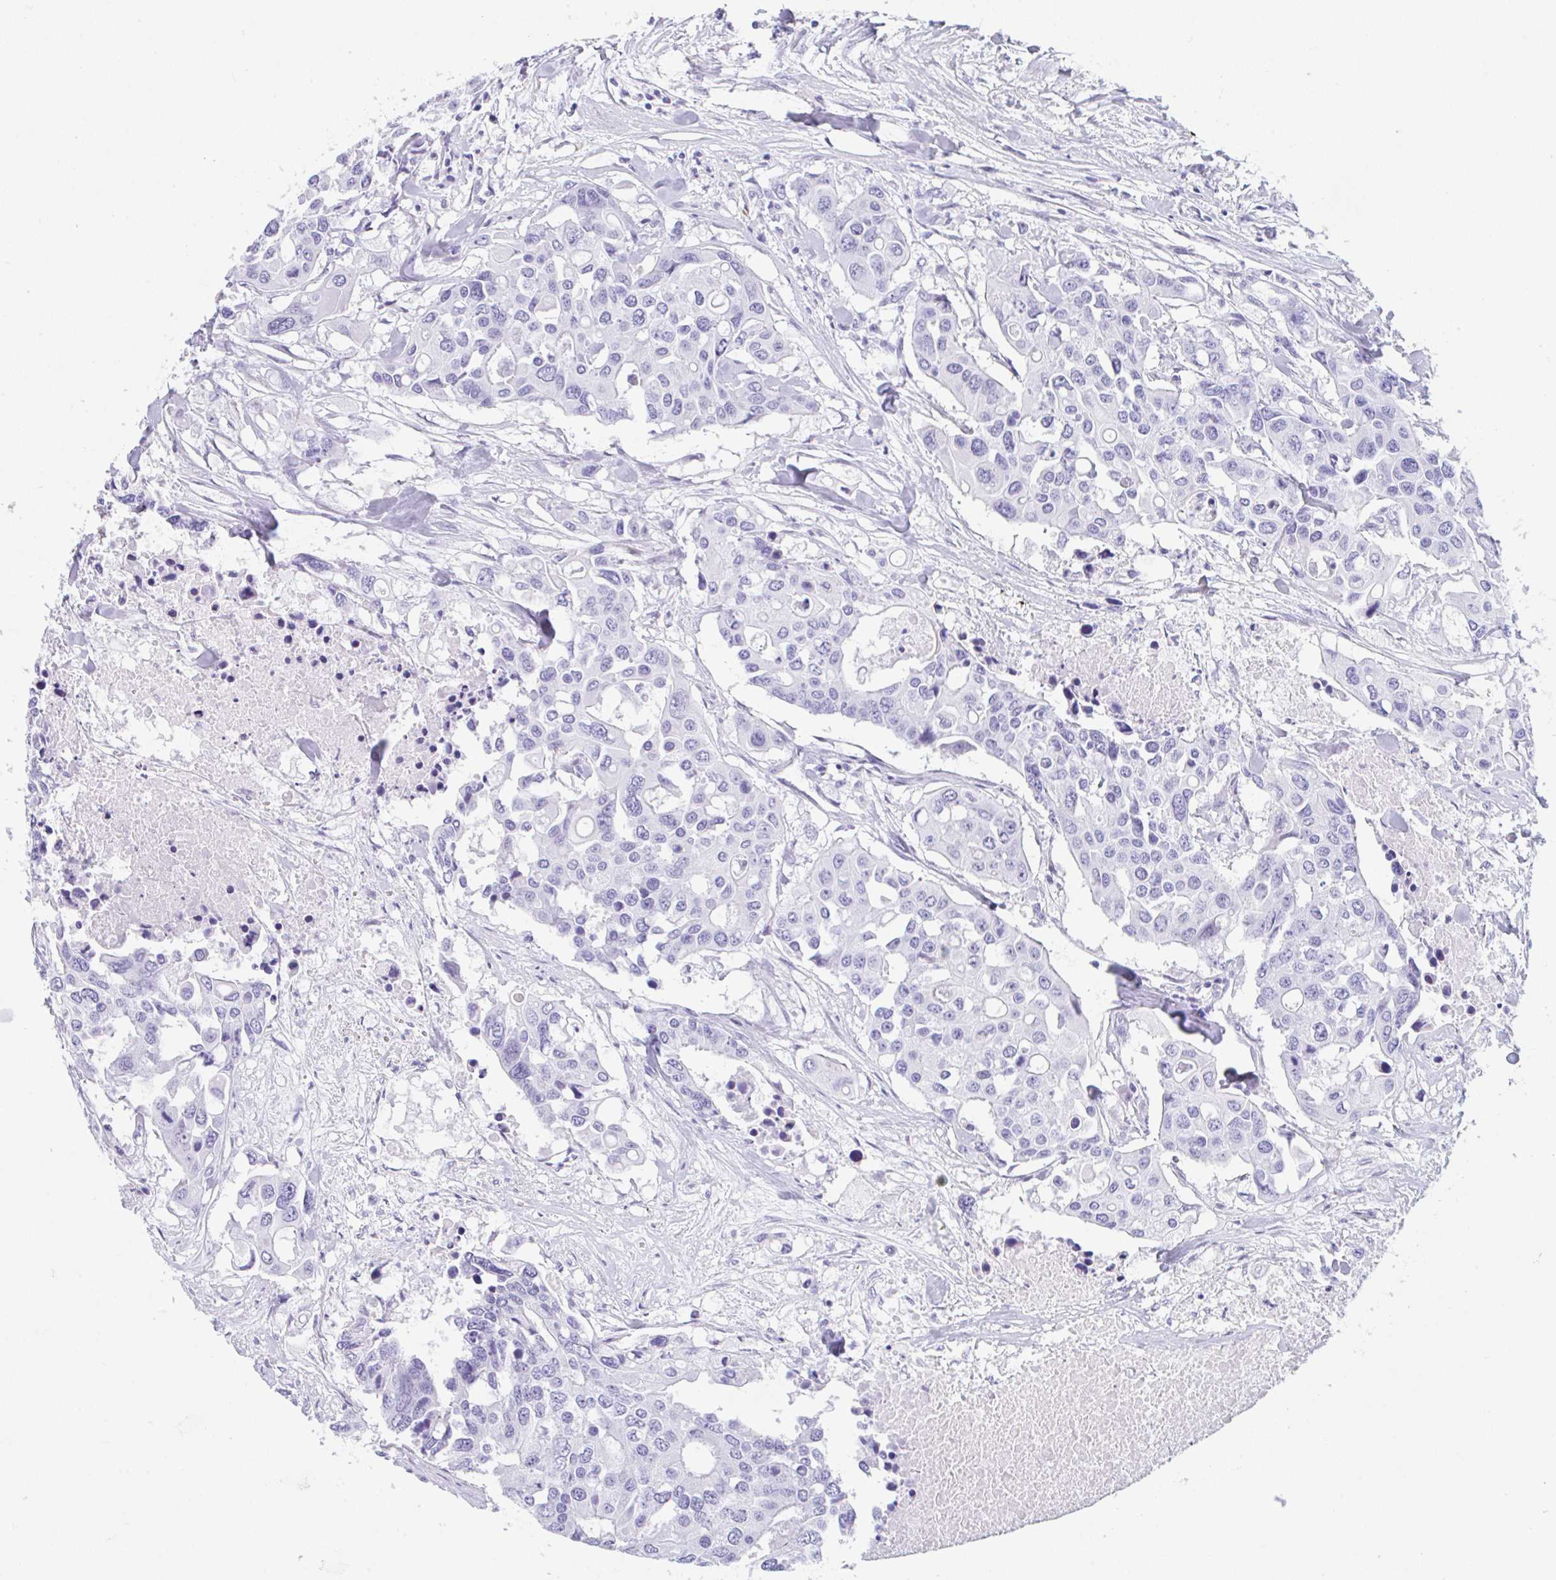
{"staining": {"intensity": "negative", "quantity": "none", "location": "none"}, "tissue": "colorectal cancer", "cell_type": "Tumor cells", "image_type": "cancer", "snomed": [{"axis": "morphology", "description": "Adenocarcinoma, NOS"}, {"axis": "topography", "description": "Colon"}], "caption": "DAB (3,3'-diaminobenzidine) immunohistochemical staining of adenocarcinoma (colorectal) displays no significant positivity in tumor cells. (DAB (3,3'-diaminobenzidine) immunohistochemistry (IHC) visualized using brightfield microscopy, high magnification).", "gene": "TAS2R41", "patient": {"sex": "male", "age": 77}}